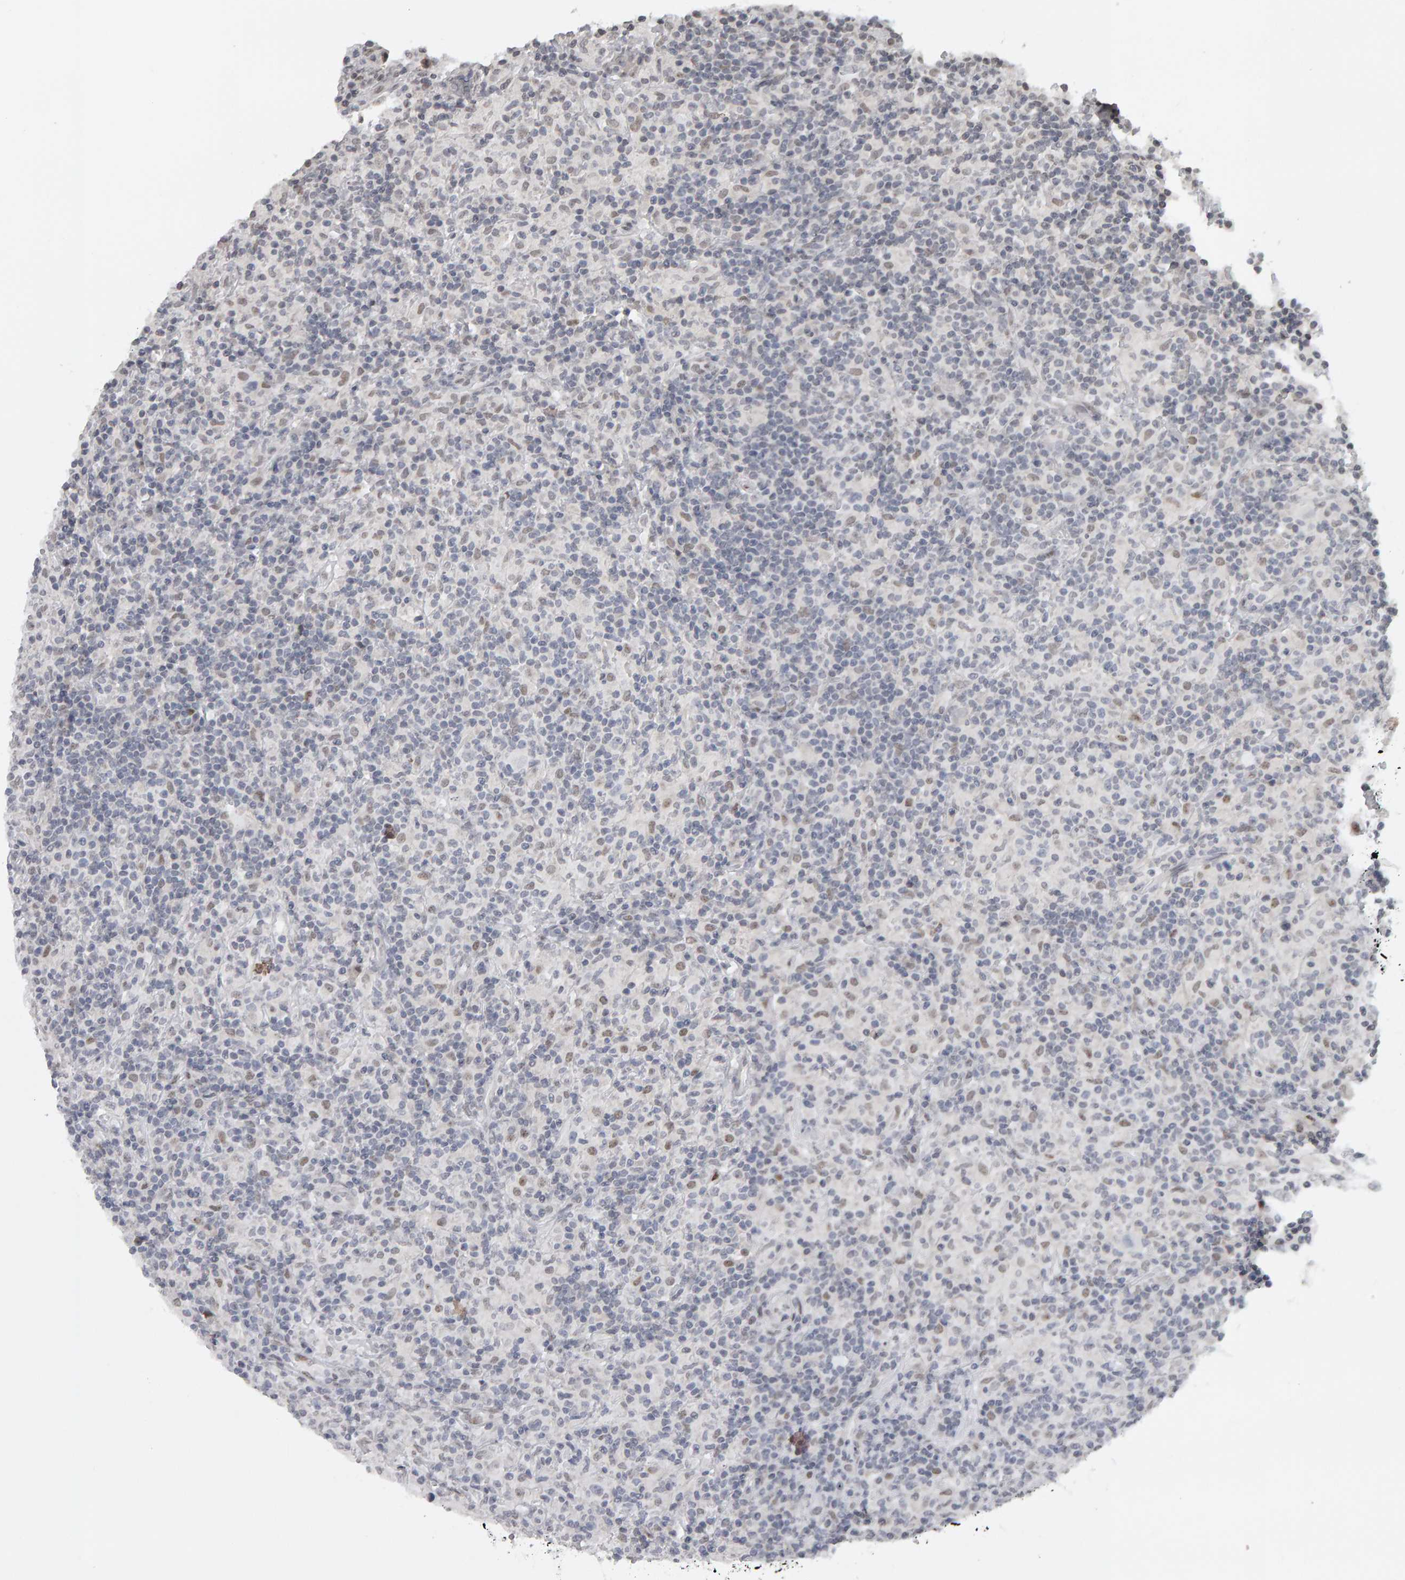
{"staining": {"intensity": "negative", "quantity": "none", "location": "none"}, "tissue": "lymphoma", "cell_type": "Tumor cells", "image_type": "cancer", "snomed": [{"axis": "morphology", "description": "Hodgkin's disease, NOS"}, {"axis": "topography", "description": "Lymph node"}], "caption": "High magnification brightfield microscopy of Hodgkin's disease stained with DAB (3,3'-diaminobenzidine) (brown) and counterstained with hematoxylin (blue): tumor cells show no significant positivity.", "gene": "TRAM1", "patient": {"sex": "male", "age": 70}}